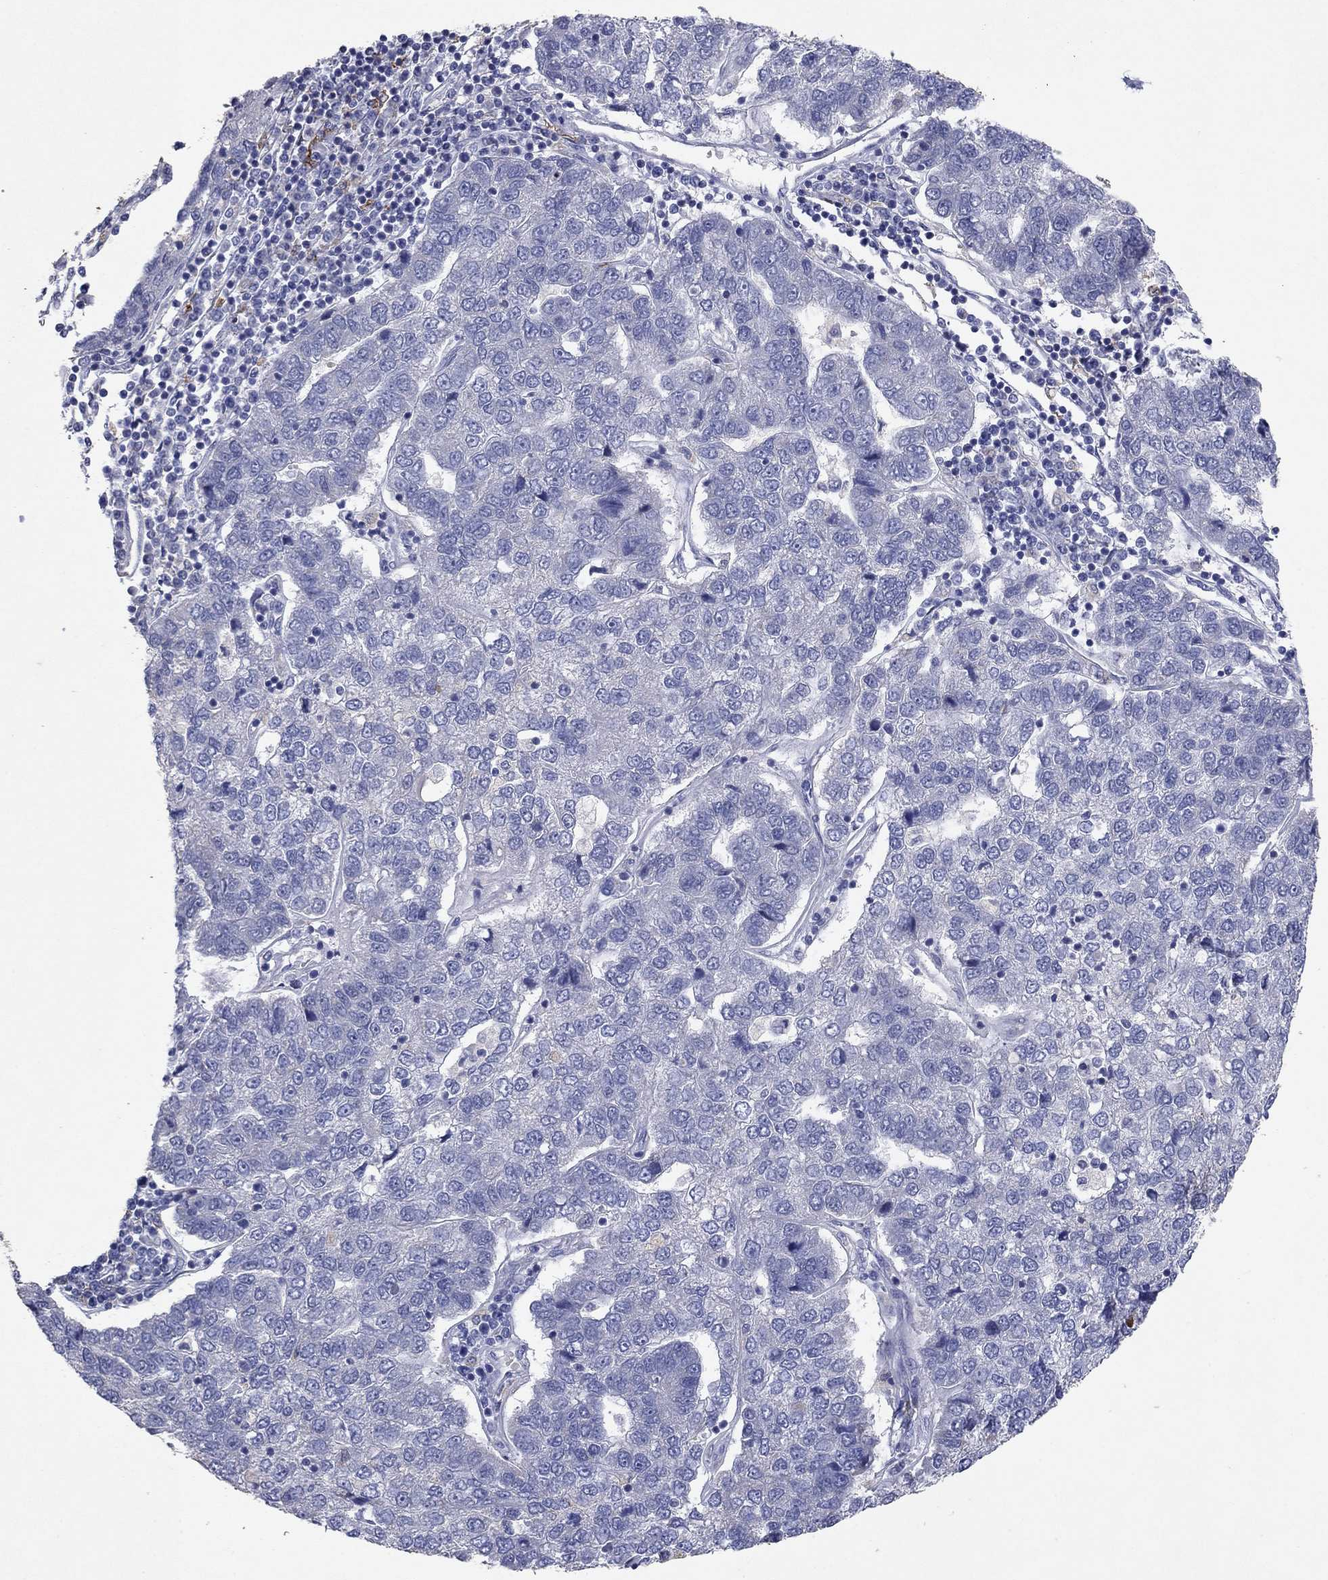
{"staining": {"intensity": "negative", "quantity": "none", "location": "none"}, "tissue": "pancreatic cancer", "cell_type": "Tumor cells", "image_type": "cancer", "snomed": [{"axis": "morphology", "description": "Adenocarcinoma, NOS"}, {"axis": "topography", "description": "Pancreas"}], "caption": "IHC image of adenocarcinoma (pancreatic) stained for a protein (brown), which demonstrates no staining in tumor cells.", "gene": "PTGDS", "patient": {"sex": "female", "age": 61}}